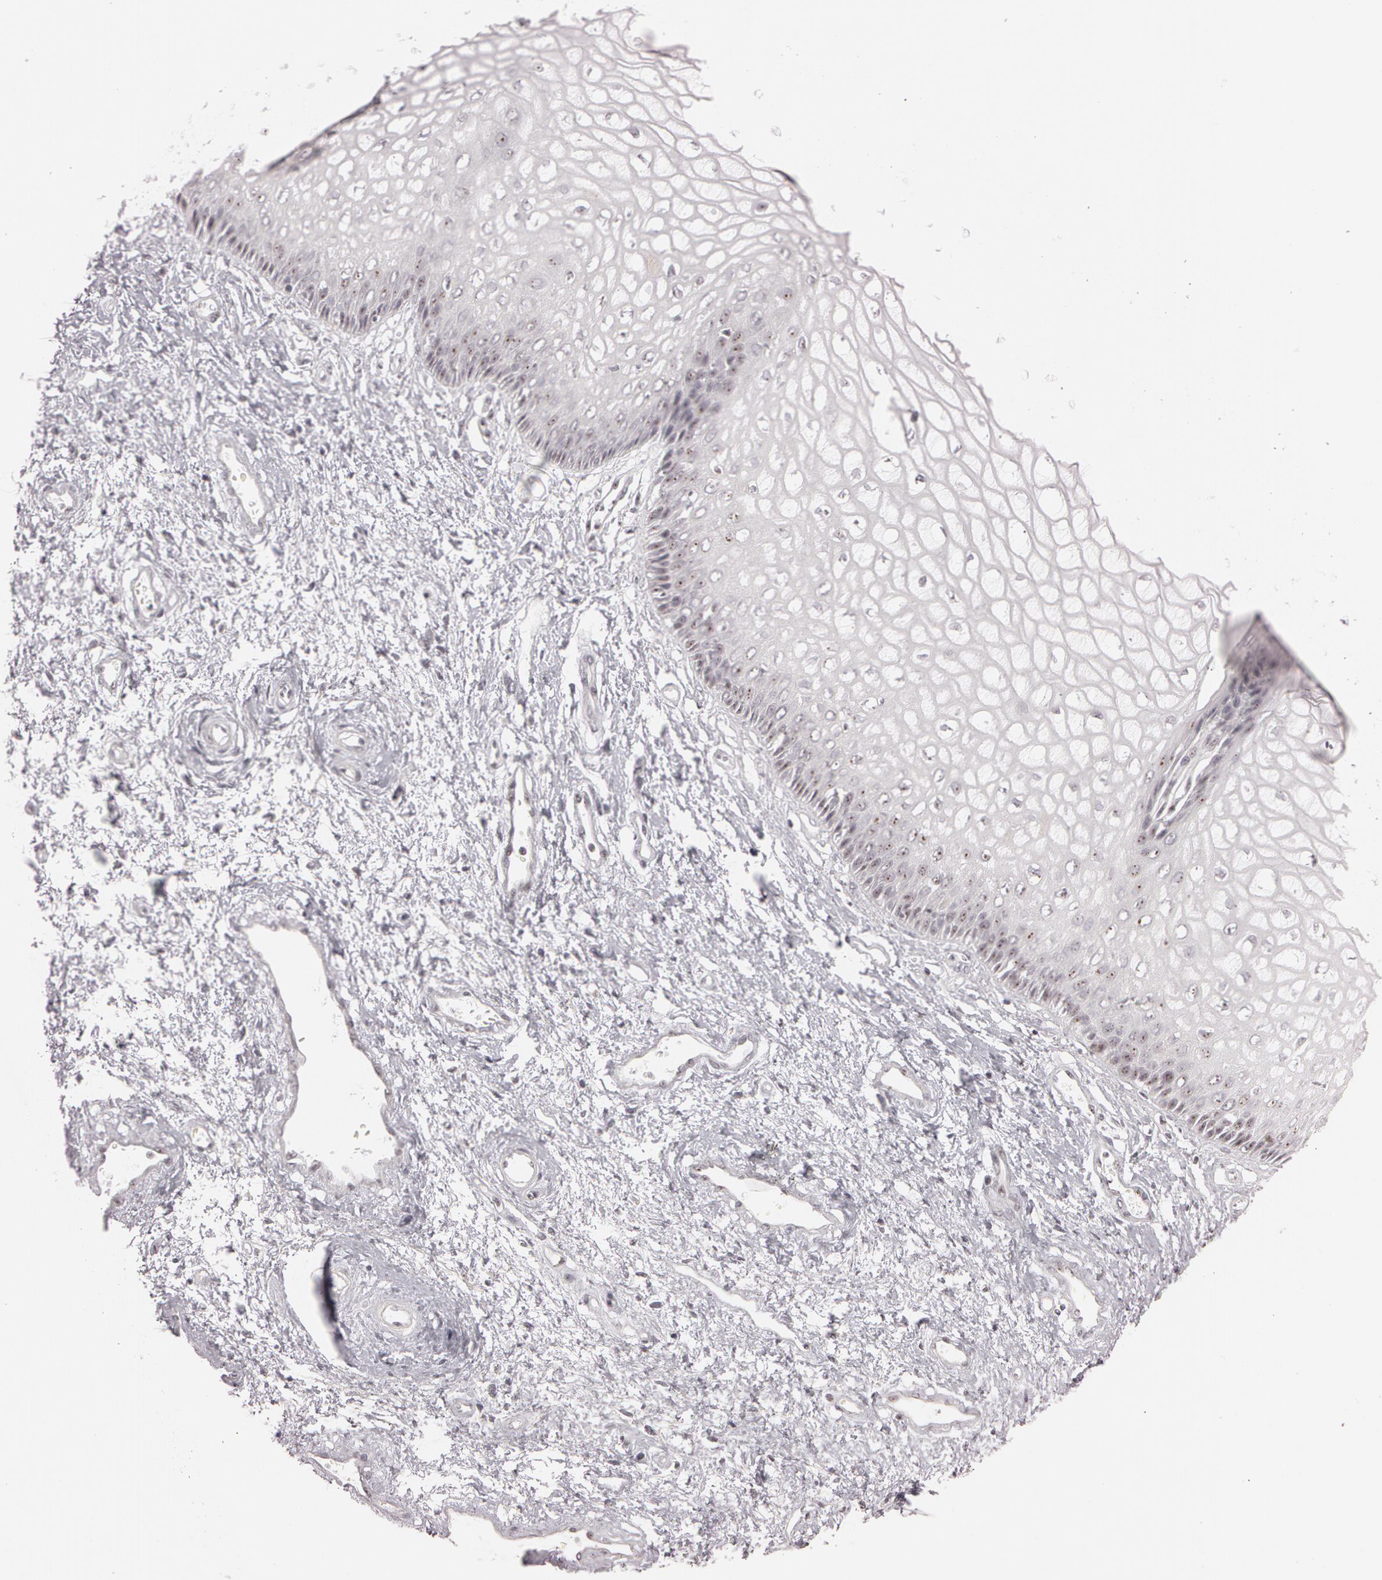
{"staining": {"intensity": "moderate", "quantity": "25%-75%", "location": "nuclear"}, "tissue": "vagina", "cell_type": "Squamous epithelial cells", "image_type": "normal", "snomed": [{"axis": "morphology", "description": "Normal tissue, NOS"}, {"axis": "topography", "description": "Vagina"}], "caption": "Human vagina stained with a brown dye exhibits moderate nuclear positive staining in approximately 25%-75% of squamous epithelial cells.", "gene": "FBL", "patient": {"sex": "female", "age": 34}}